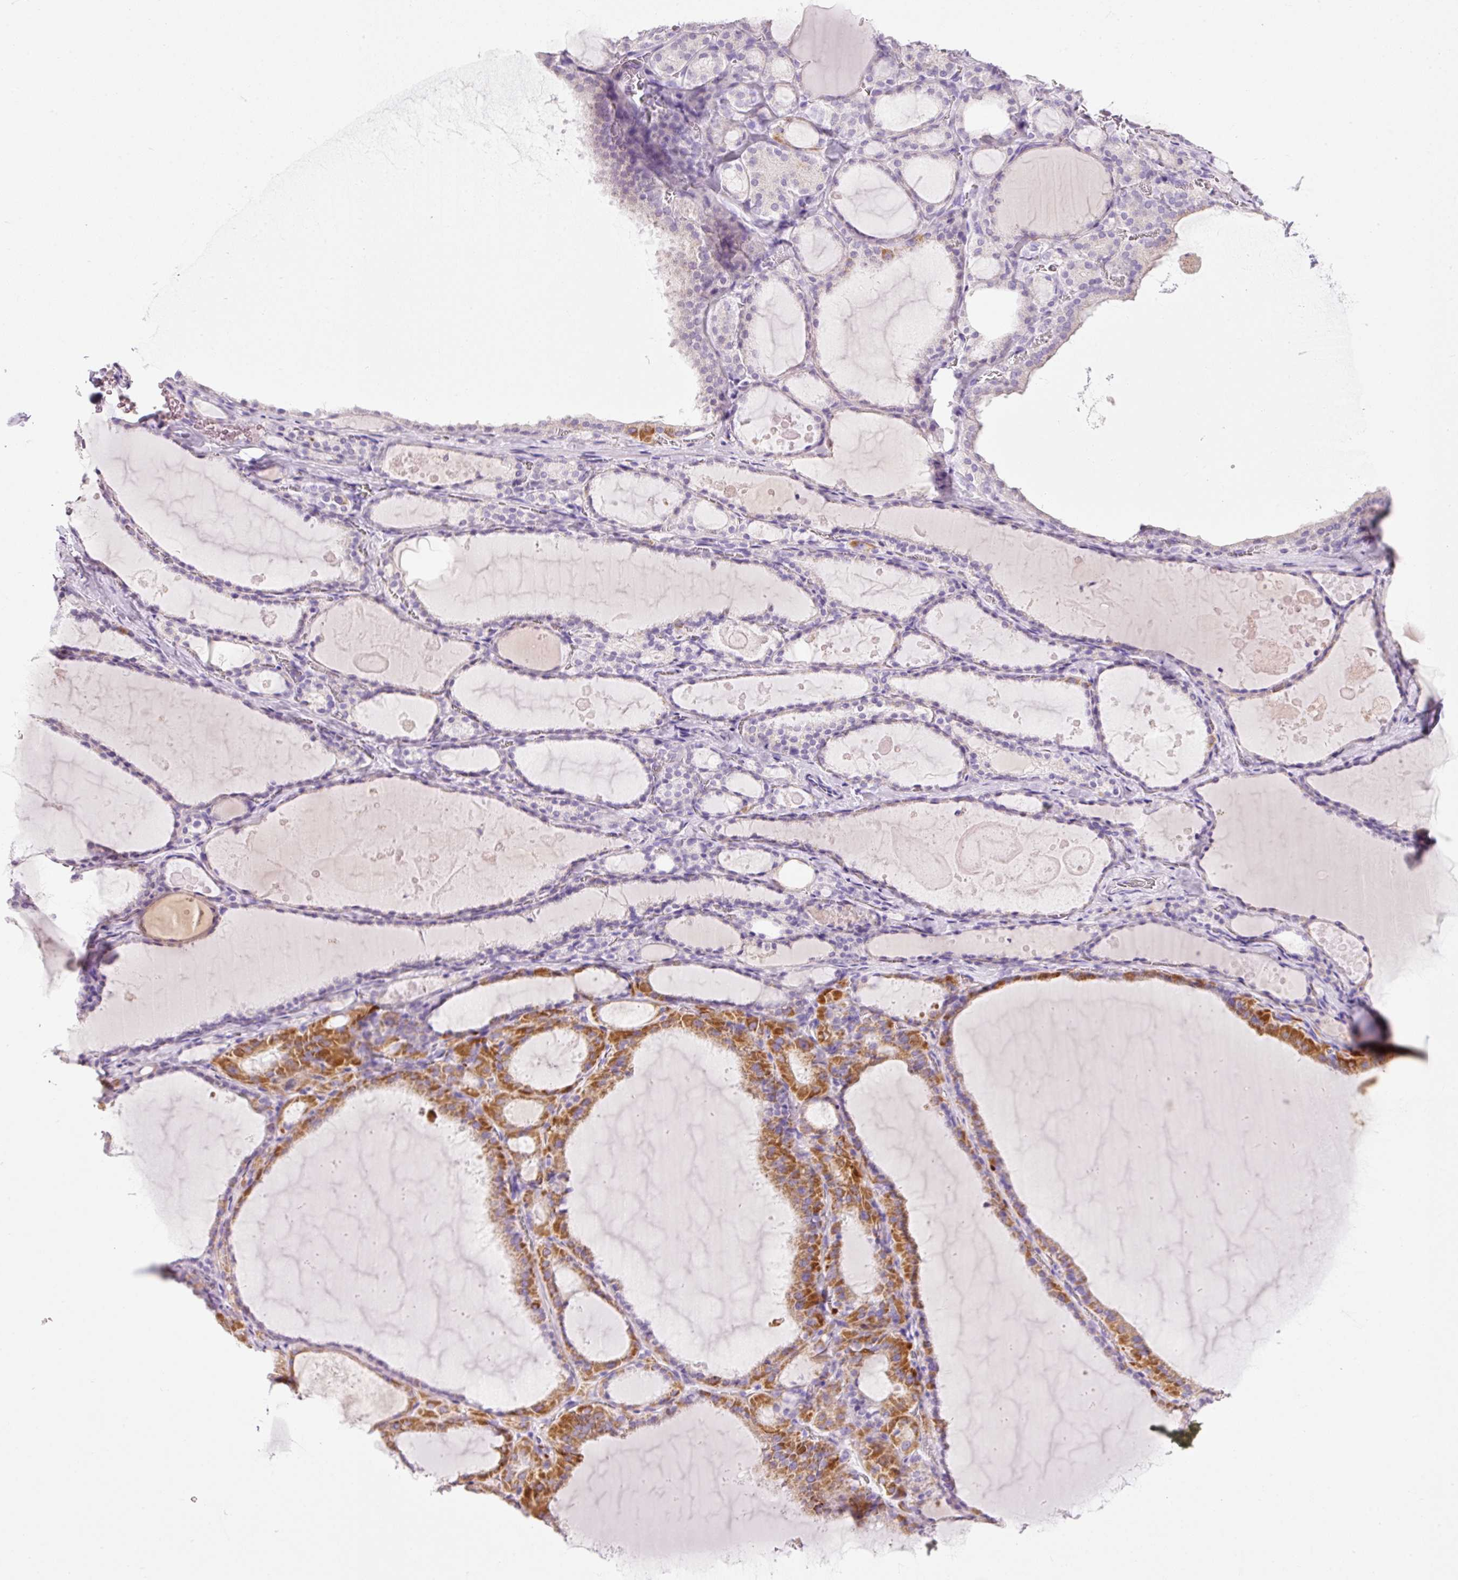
{"staining": {"intensity": "strong", "quantity": "<25%", "location": "cytoplasmic/membranous"}, "tissue": "thyroid gland", "cell_type": "Glandular cells", "image_type": "normal", "snomed": [{"axis": "morphology", "description": "Normal tissue, NOS"}, {"axis": "topography", "description": "Thyroid gland"}], "caption": "This micrograph shows IHC staining of unremarkable human thyroid gland, with medium strong cytoplasmic/membranous staining in approximately <25% of glandular cells.", "gene": "CARD16", "patient": {"sex": "male", "age": 56}}